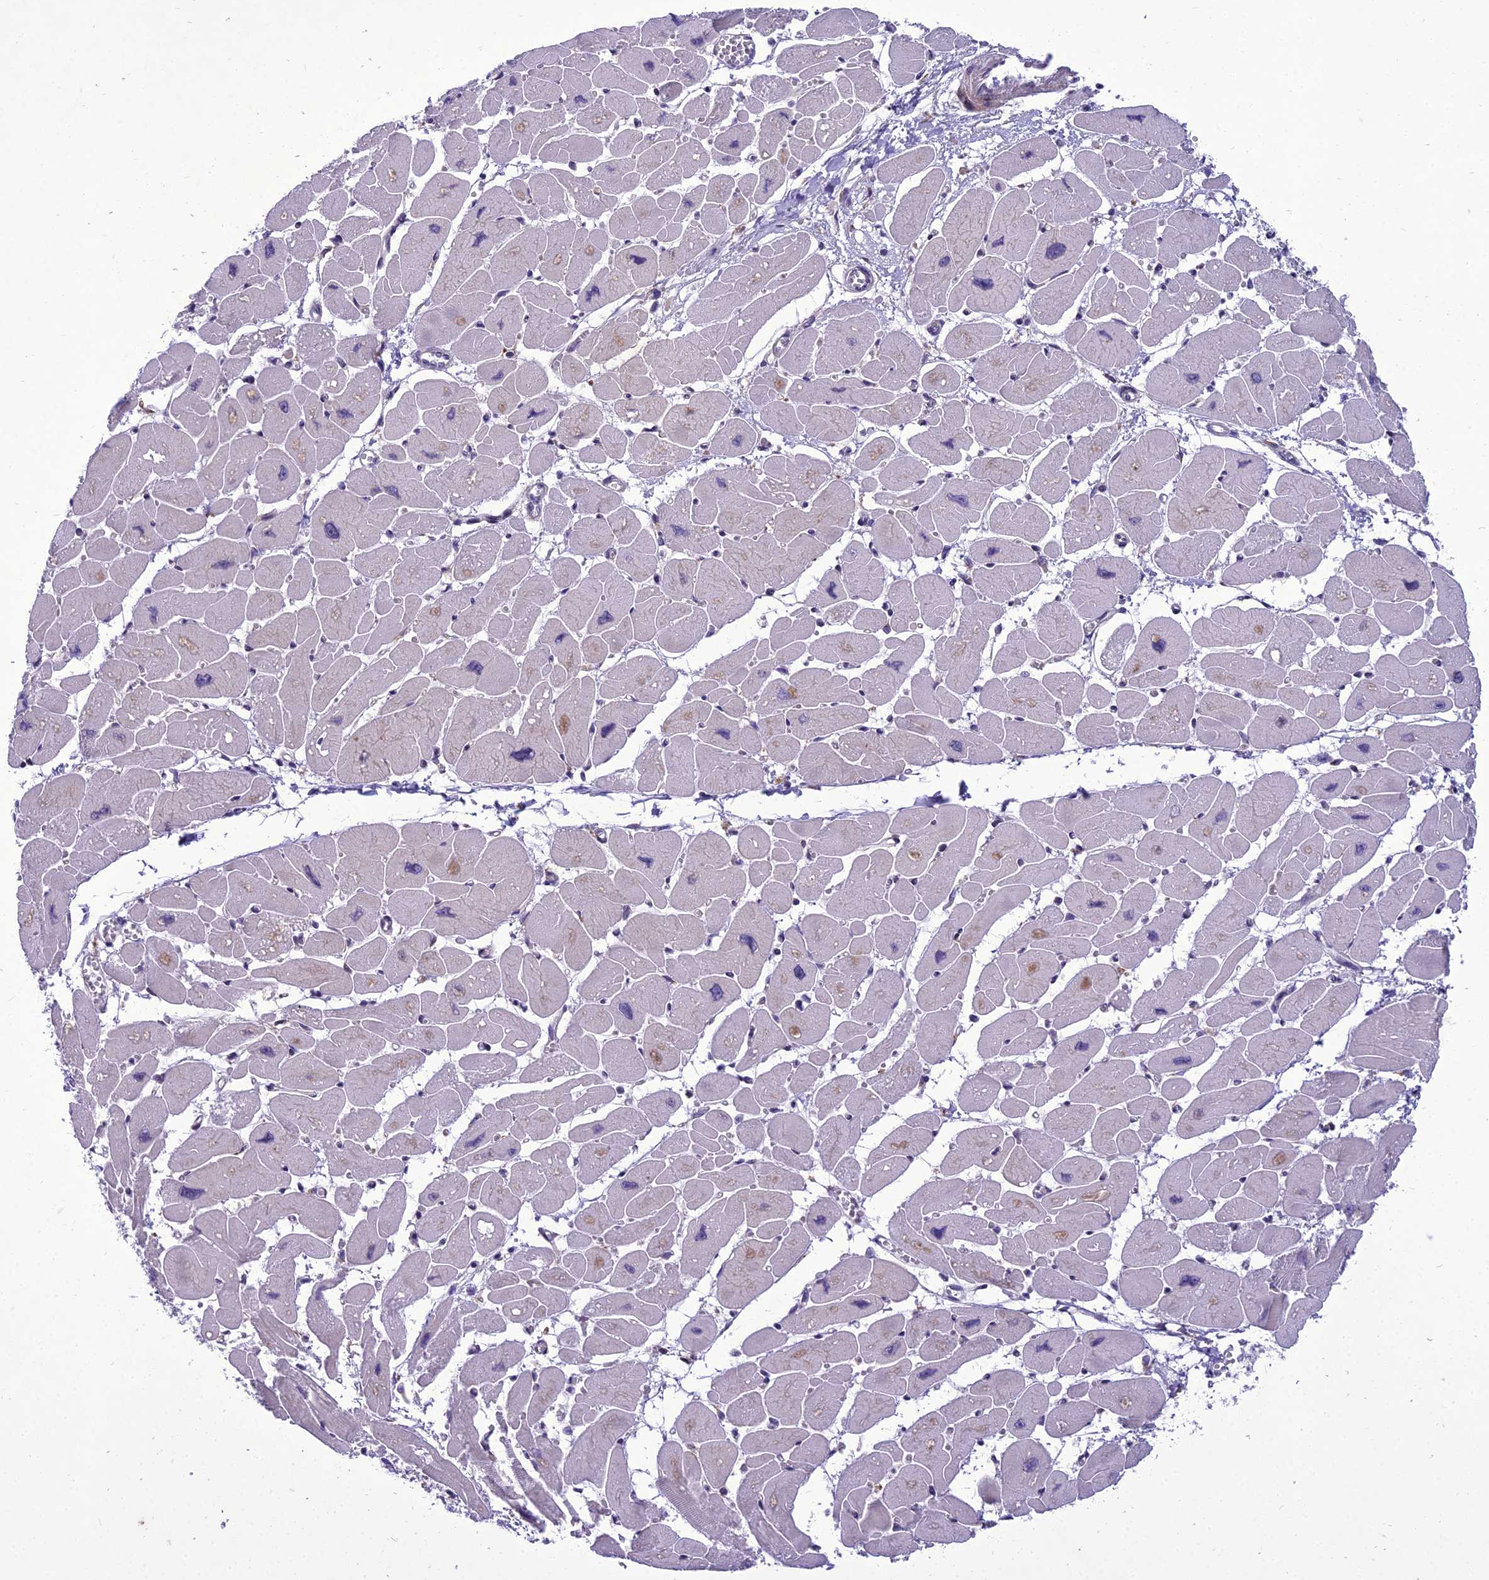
{"staining": {"intensity": "negative", "quantity": "none", "location": "none"}, "tissue": "heart muscle", "cell_type": "Cardiomyocytes", "image_type": "normal", "snomed": [{"axis": "morphology", "description": "Normal tissue, NOS"}, {"axis": "topography", "description": "Heart"}], "caption": "Immunohistochemical staining of normal heart muscle exhibits no significant expression in cardiomyocytes. (Stains: DAB immunohistochemistry with hematoxylin counter stain, Microscopy: brightfield microscopy at high magnification).", "gene": "NEURL2", "patient": {"sex": "female", "age": 54}}